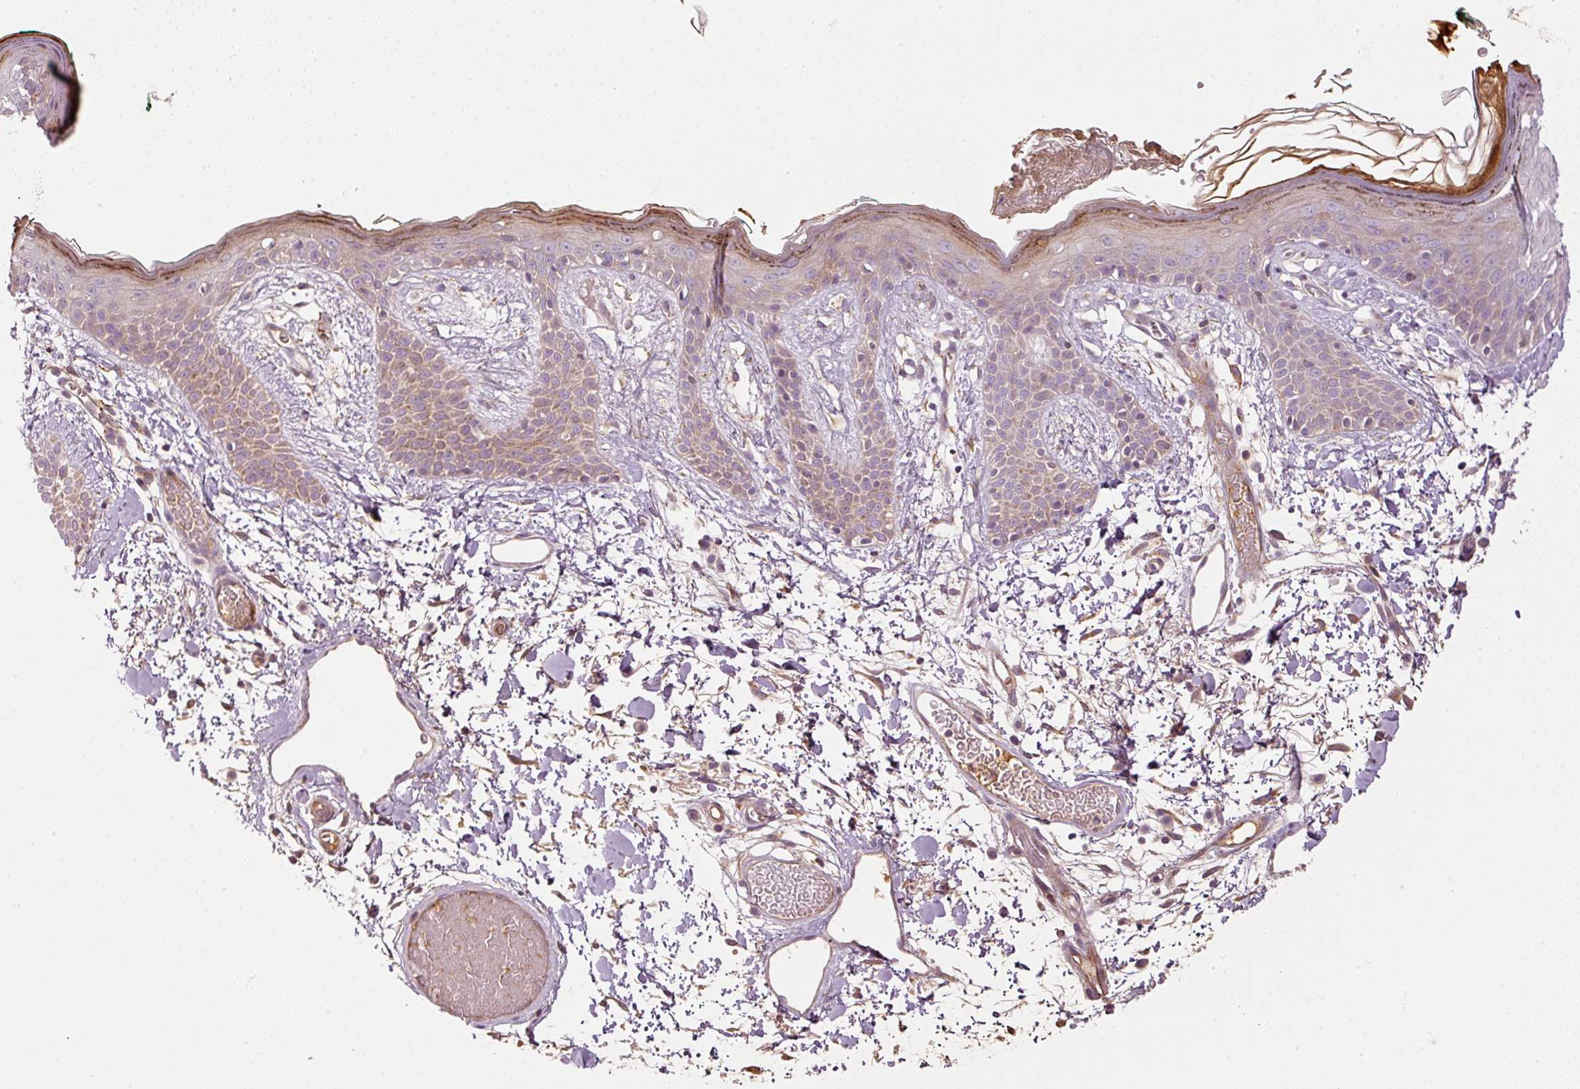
{"staining": {"intensity": "weak", "quantity": ">75%", "location": "cytoplasmic/membranous"}, "tissue": "skin", "cell_type": "Fibroblasts", "image_type": "normal", "snomed": [{"axis": "morphology", "description": "Normal tissue, NOS"}, {"axis": "topography", "description": "Skin"}], "caption": "Protein positivity by IHC demonstrates weak cytoplasmic/membranous expression in approximately >75% of fibroblasts in normal skin.", "gene": "SERPING1", "patient": {"sex": "male", "age": 79}}